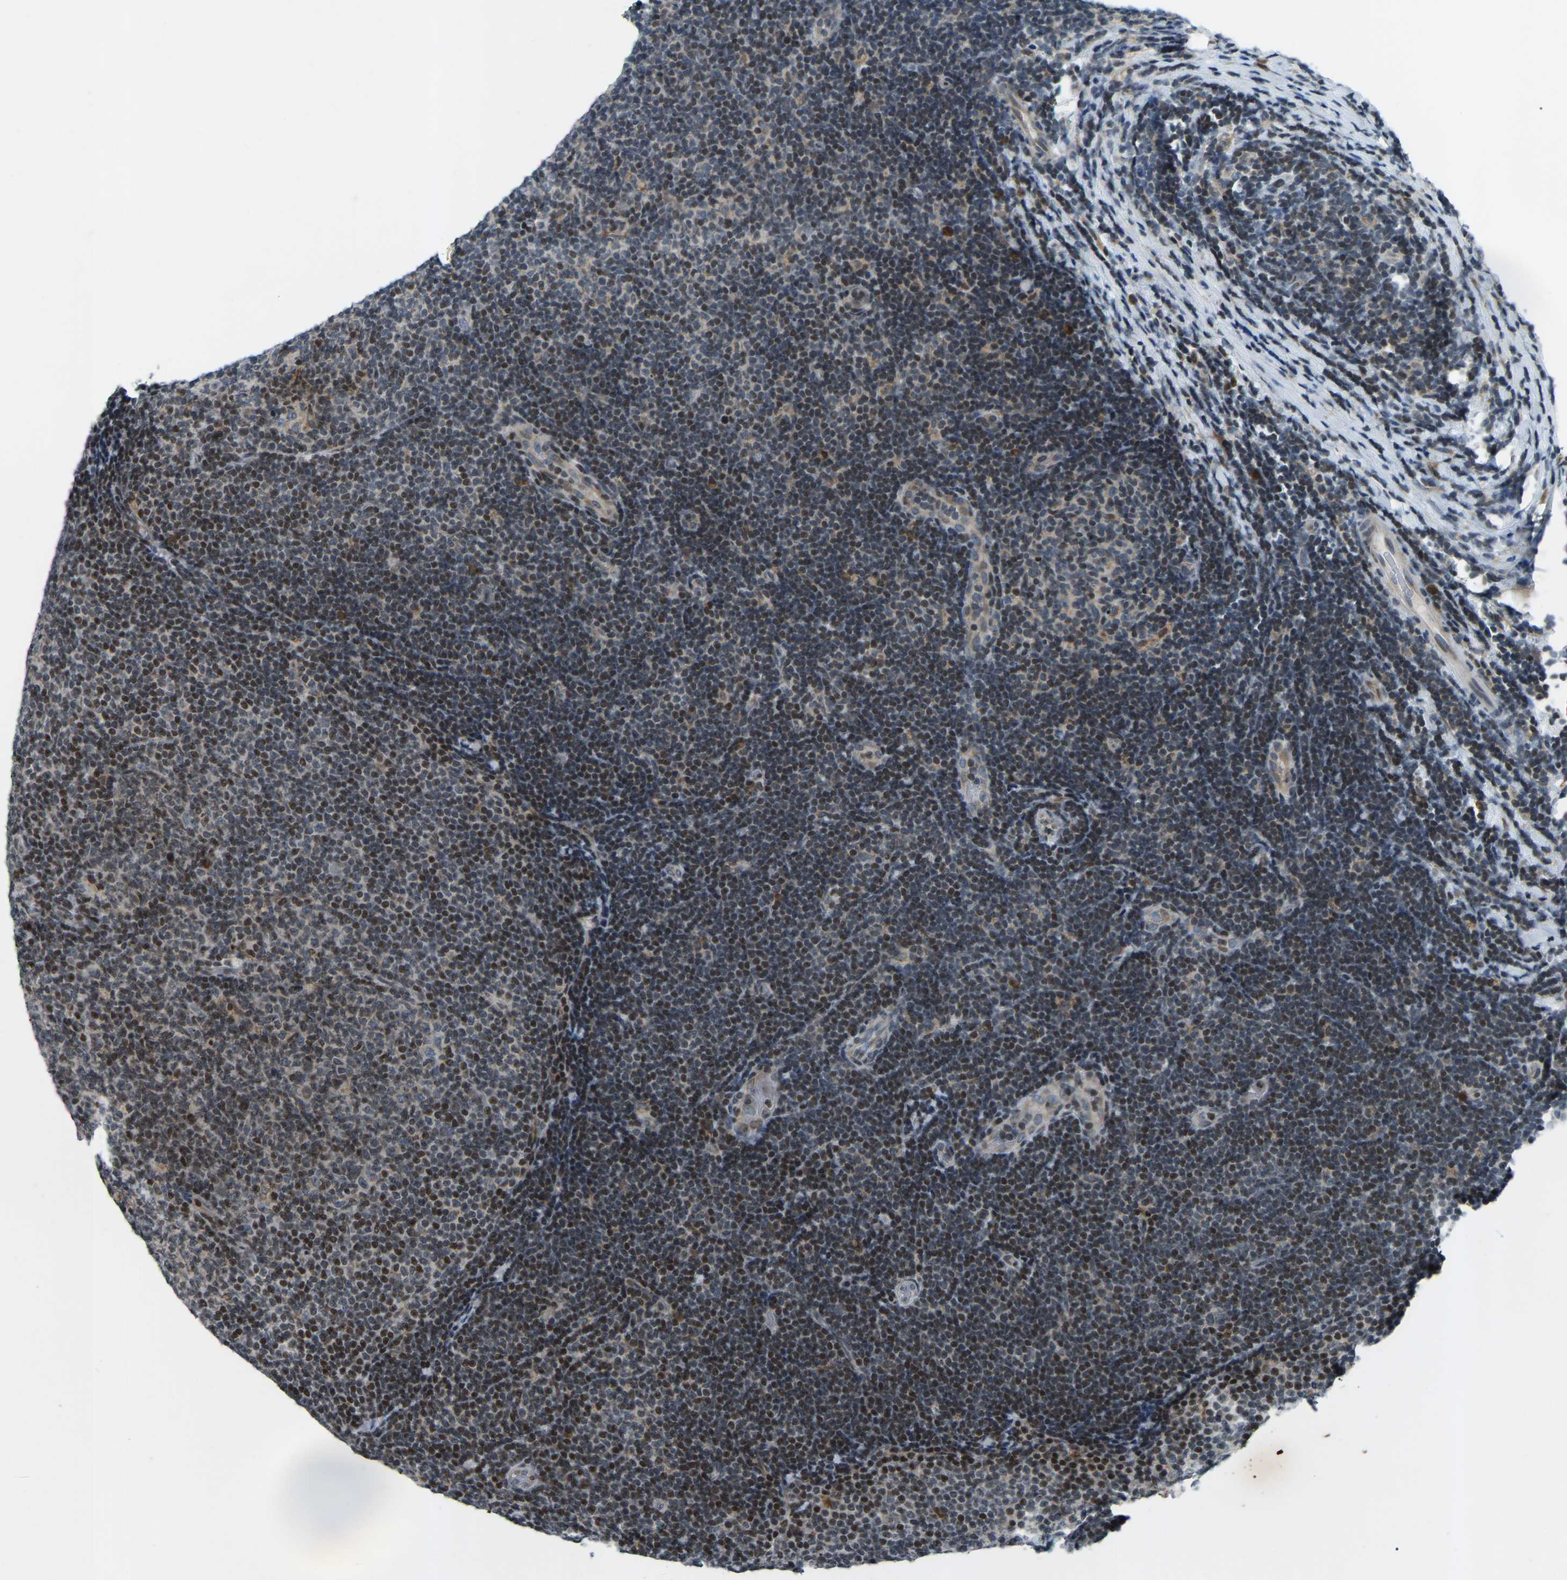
{"staining": {"intensity": "moderate", "quantity": "25%-75%", "location": "nuclear"}, "tissue": "lymphoma", "cell_type": "Tumor cells", "image_type": "cancer", "snomed": [{"axis": "morphology", "description": "Malignant lymphoma, non-Hodgkin's type, Low grade"}, {"axis": "topography", "description": "Lymph node"}], "caption": "Brown immunohistochemical staining in human malignant lymphoma, non-Hodgkin's type (low-grade) exhibits moderate nuclear positivity in approximately 25%-75% of tumor cells.", "gene": "PARL", "patient": {"sex": "male", "age": 83}}